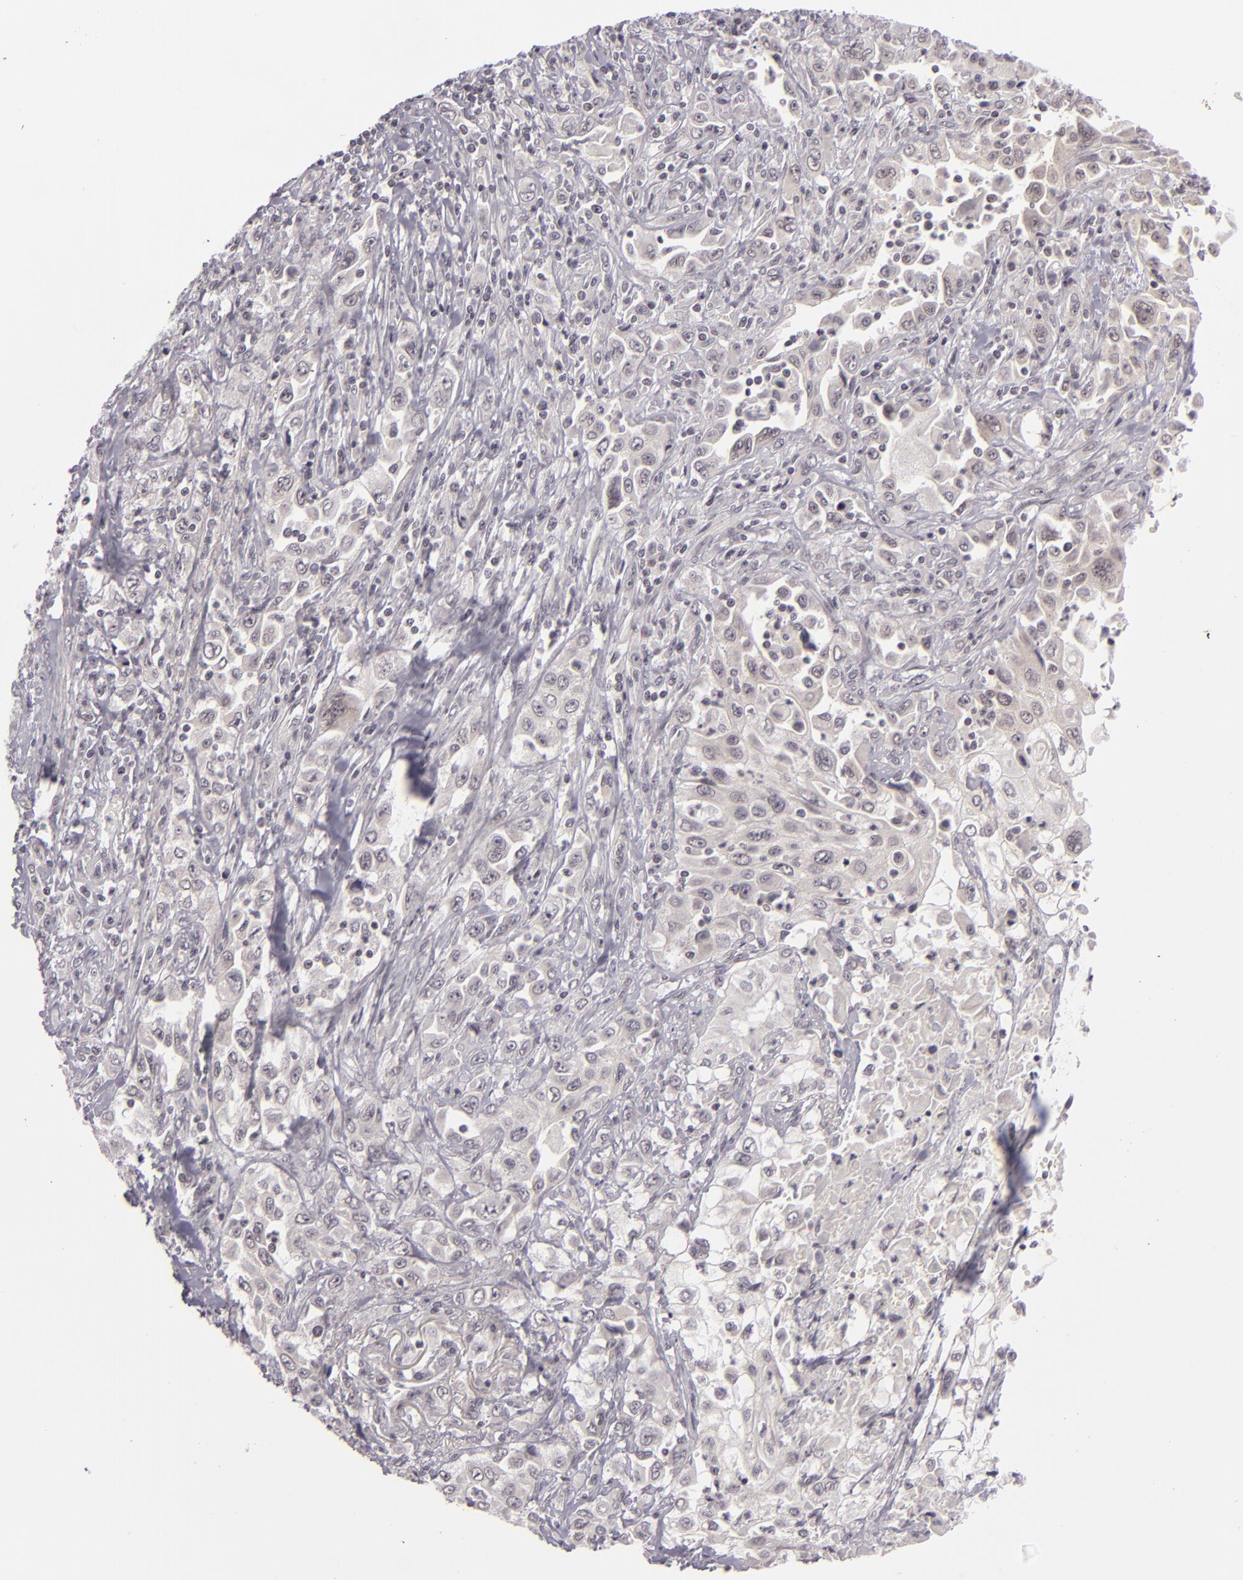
{"staining": {"intensity": "negative", "quantity": "none", "location": "none"}, "tissue": "pancreatic cancer", "cell_type": "Tumor cells", "image_type": "cancer", "snomed": [{"axis": "morphology", "description": "Adenocarcinoma, NOS"}, {"axis": "topography", "description": "Pancreas"}], "caption": "DAB (3,3'-diaminobenzidine) immunohistochemical staining of adenocarcinoma (pancreatic) reveals no significant staining in tumor cells. (Stains: DAB (3,3'-diaminobenzidine) immunohistochemistry (IHC) with hematoxylin counter stain, Microscopy: brightfield microscopy at high magnification).", "gene": "DLG3", "patient": {"sex": "male", "age": 70}}